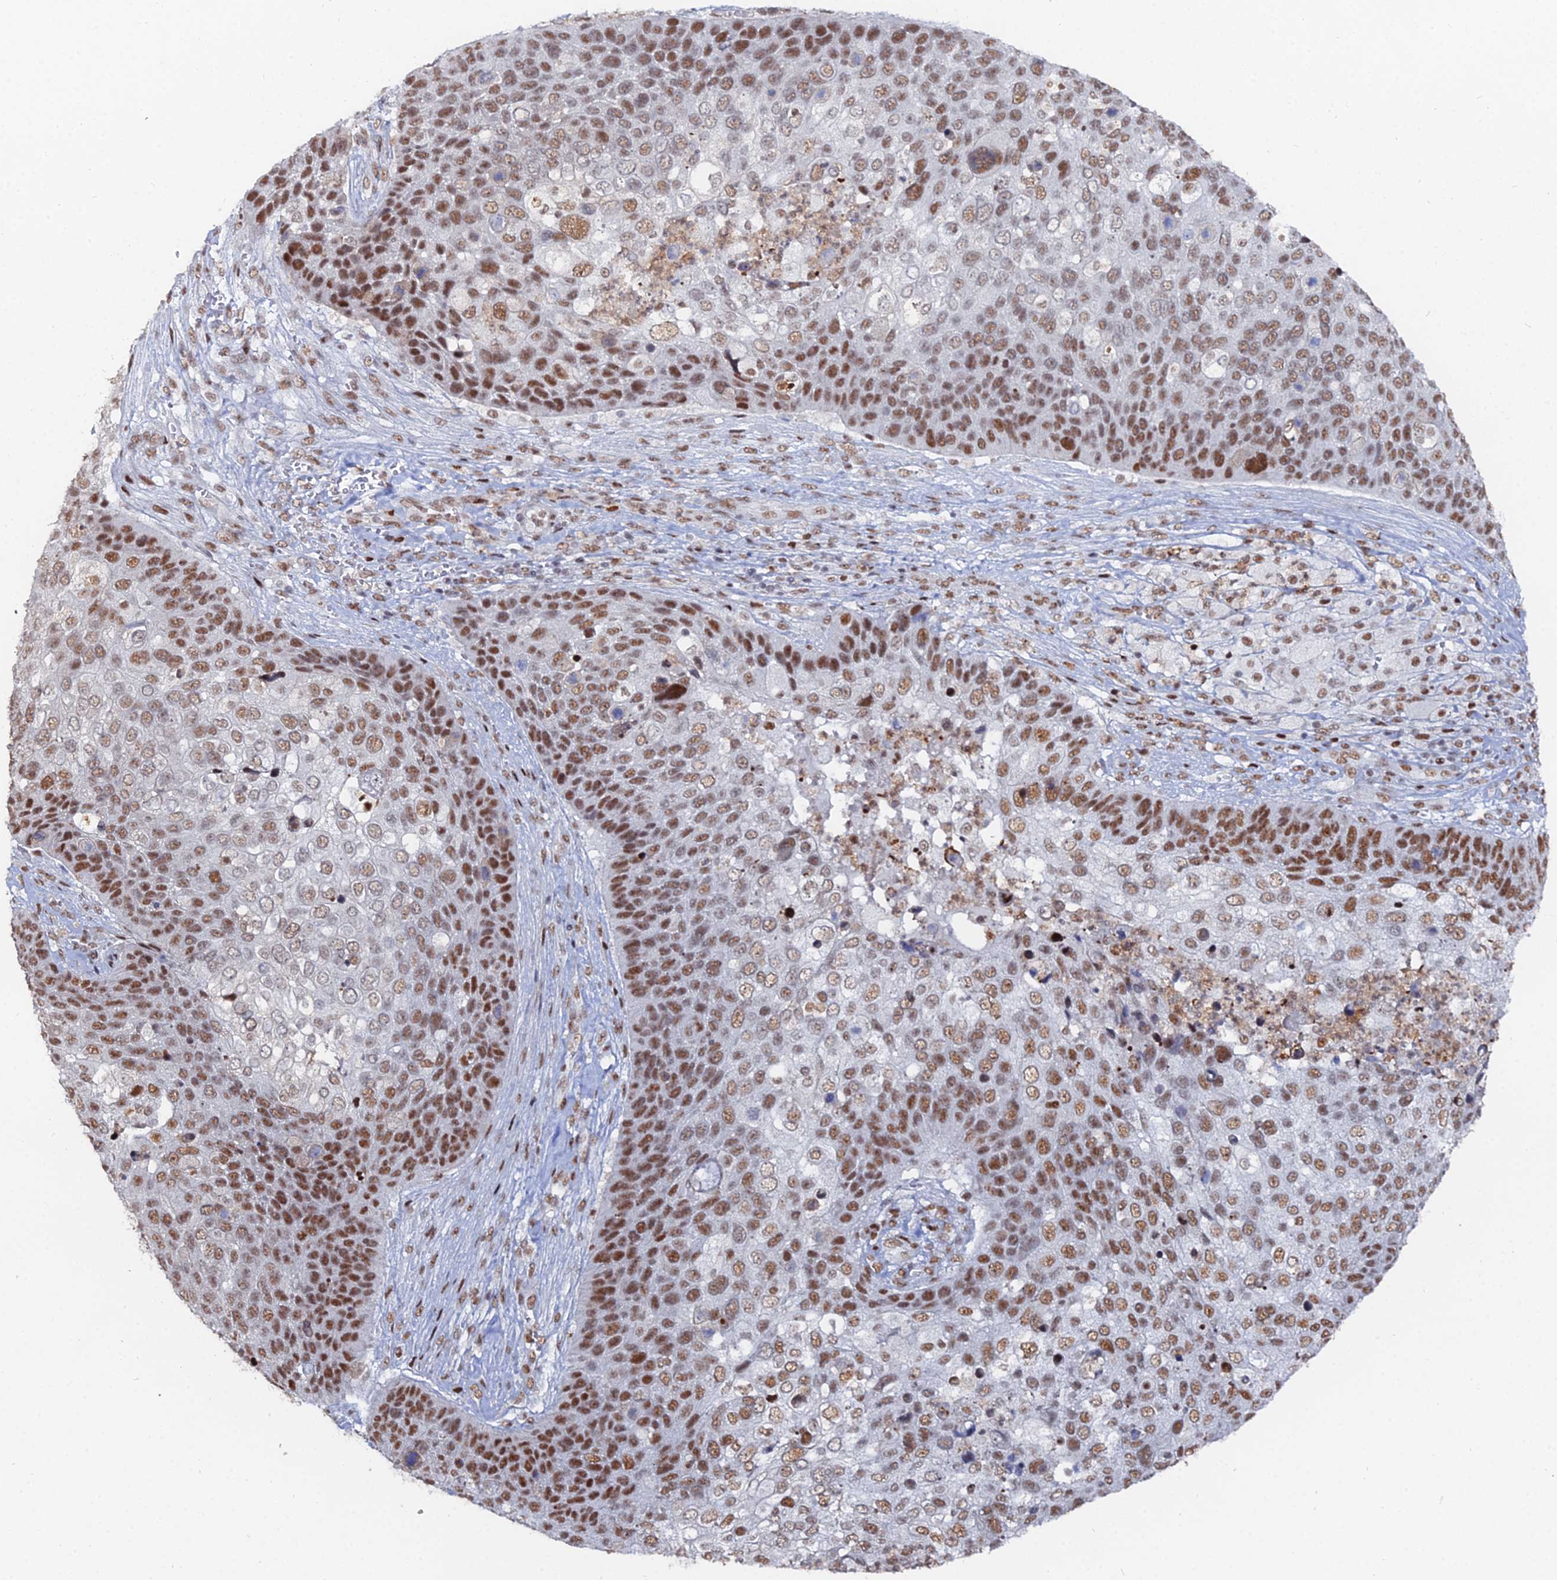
{"staining": {"intensity": "moderate", "quantity": ">75%", "location": "nuclear"}, "tissue": "skin cancer", "cell_type": "Tumor cells", "image_type": "cancer", "snomed": [{"axis": "morphology", "description": "Basal cell carcinoma"}, {"axis": "topography", "description": "Skin"}], "caption": "DAB immunohistochemical staining of skin cancer displays moderate nuclear protein staining in about >75% of tumor cells.", "gene": "GSC2", "patient": {"sex": "female", "age": 74}}